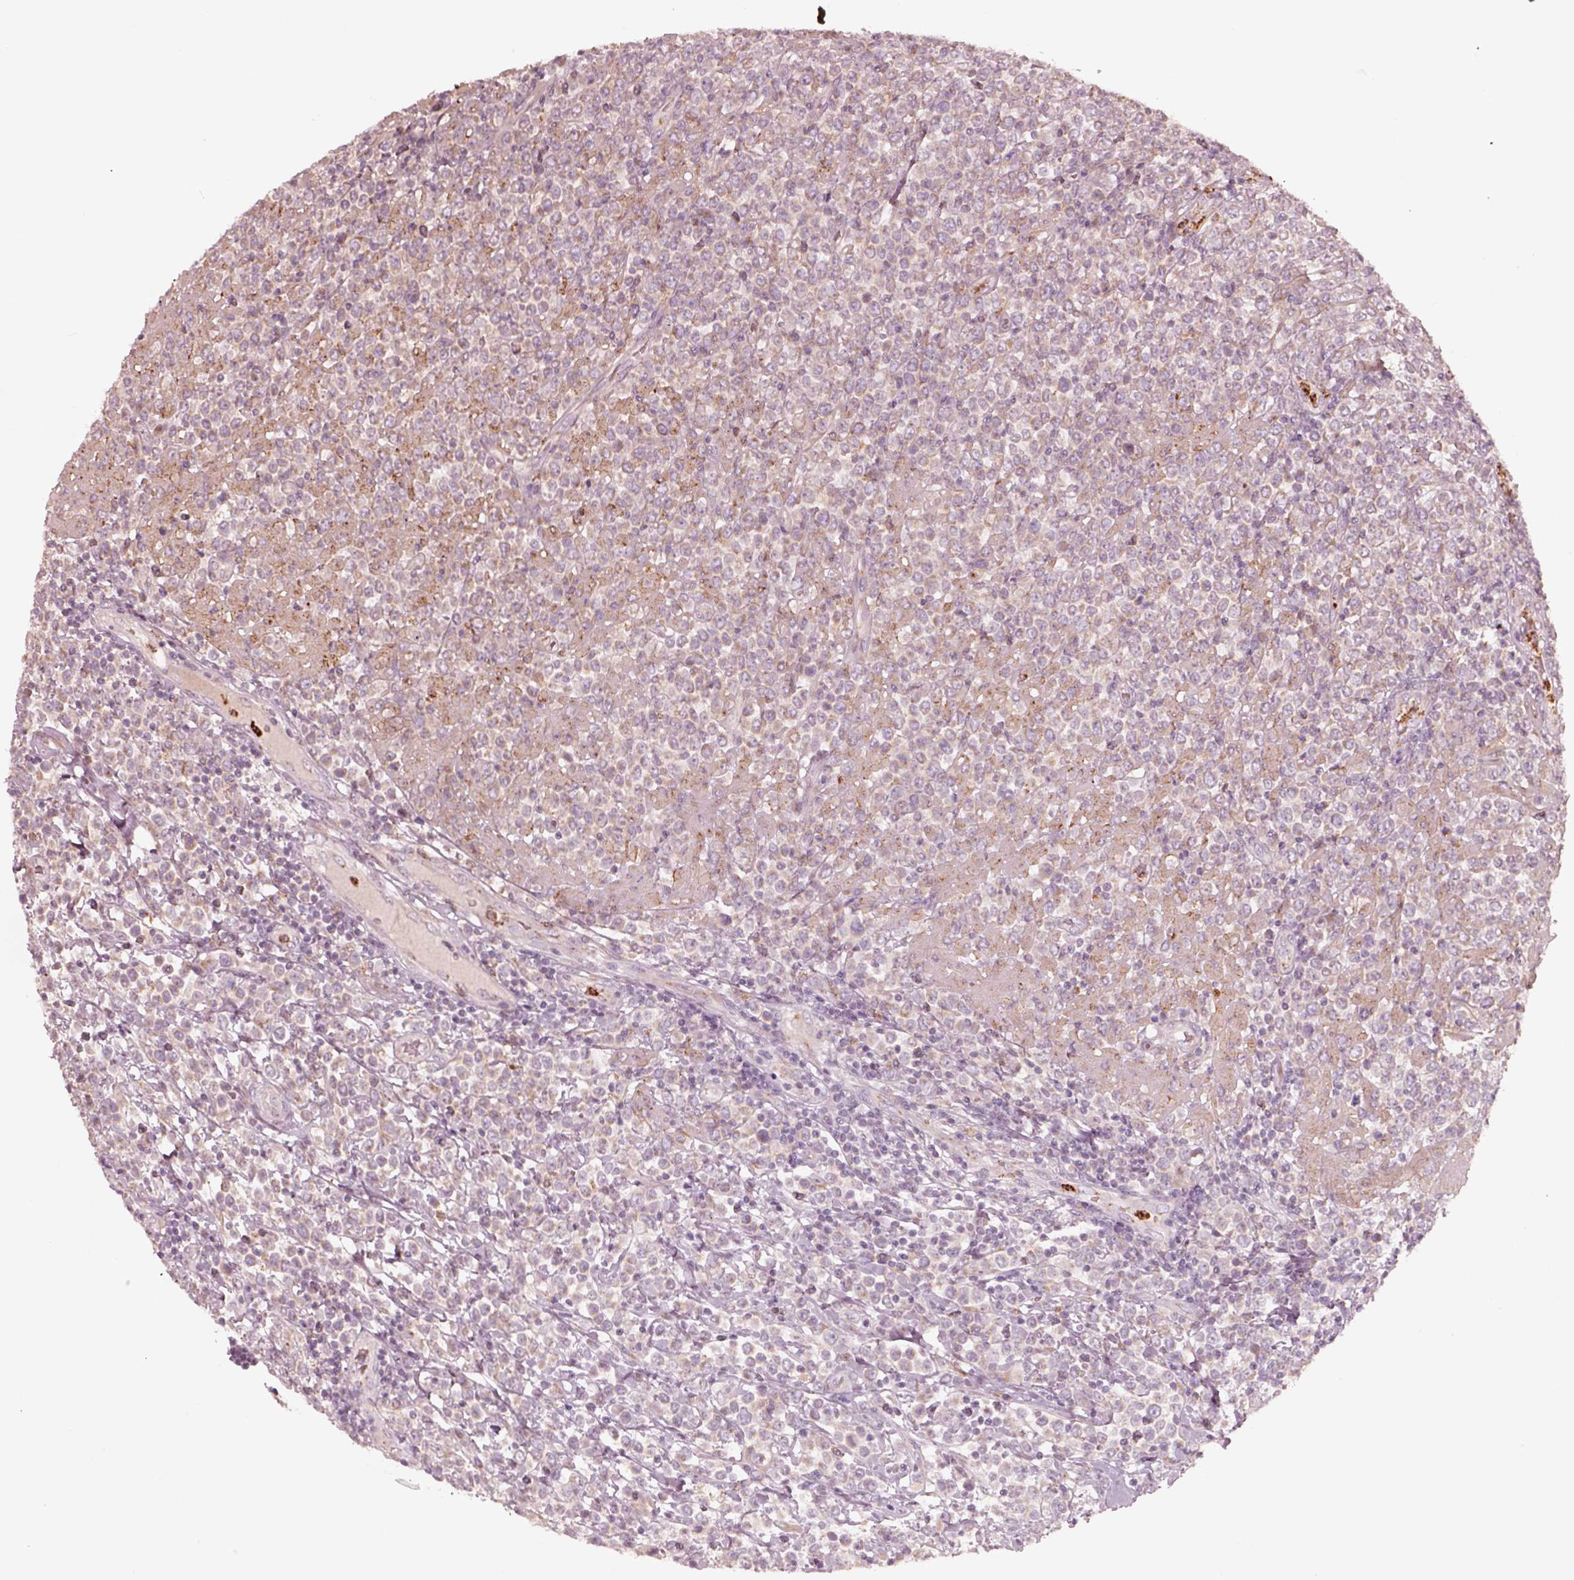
{"staining": {"intensity": "weak", "quantity": ">75%", "location": "cytoplasmic/membranous"}, "tissue": "lymphoma", "cell_type": "Tumor cells", "image_type": "cancer", "snomed": [{"axis": "morphology", "description": "Malignant lymphoma, non-Hodgkin's type, High grade"}, {"axis": "topography", "description": "Soft tissue"}], "caption": "DAB (3,3'-diaminobenzidine) immunohistochemical staining of human malignant lymphoma, non-Hodgkin's type (high-grade) reveals weak cytoplasmic/membranous protein expression in approximately >75% of tumor cells.", "gene": "ABCA7", "patient": {"sex": "female", "age": 56}}